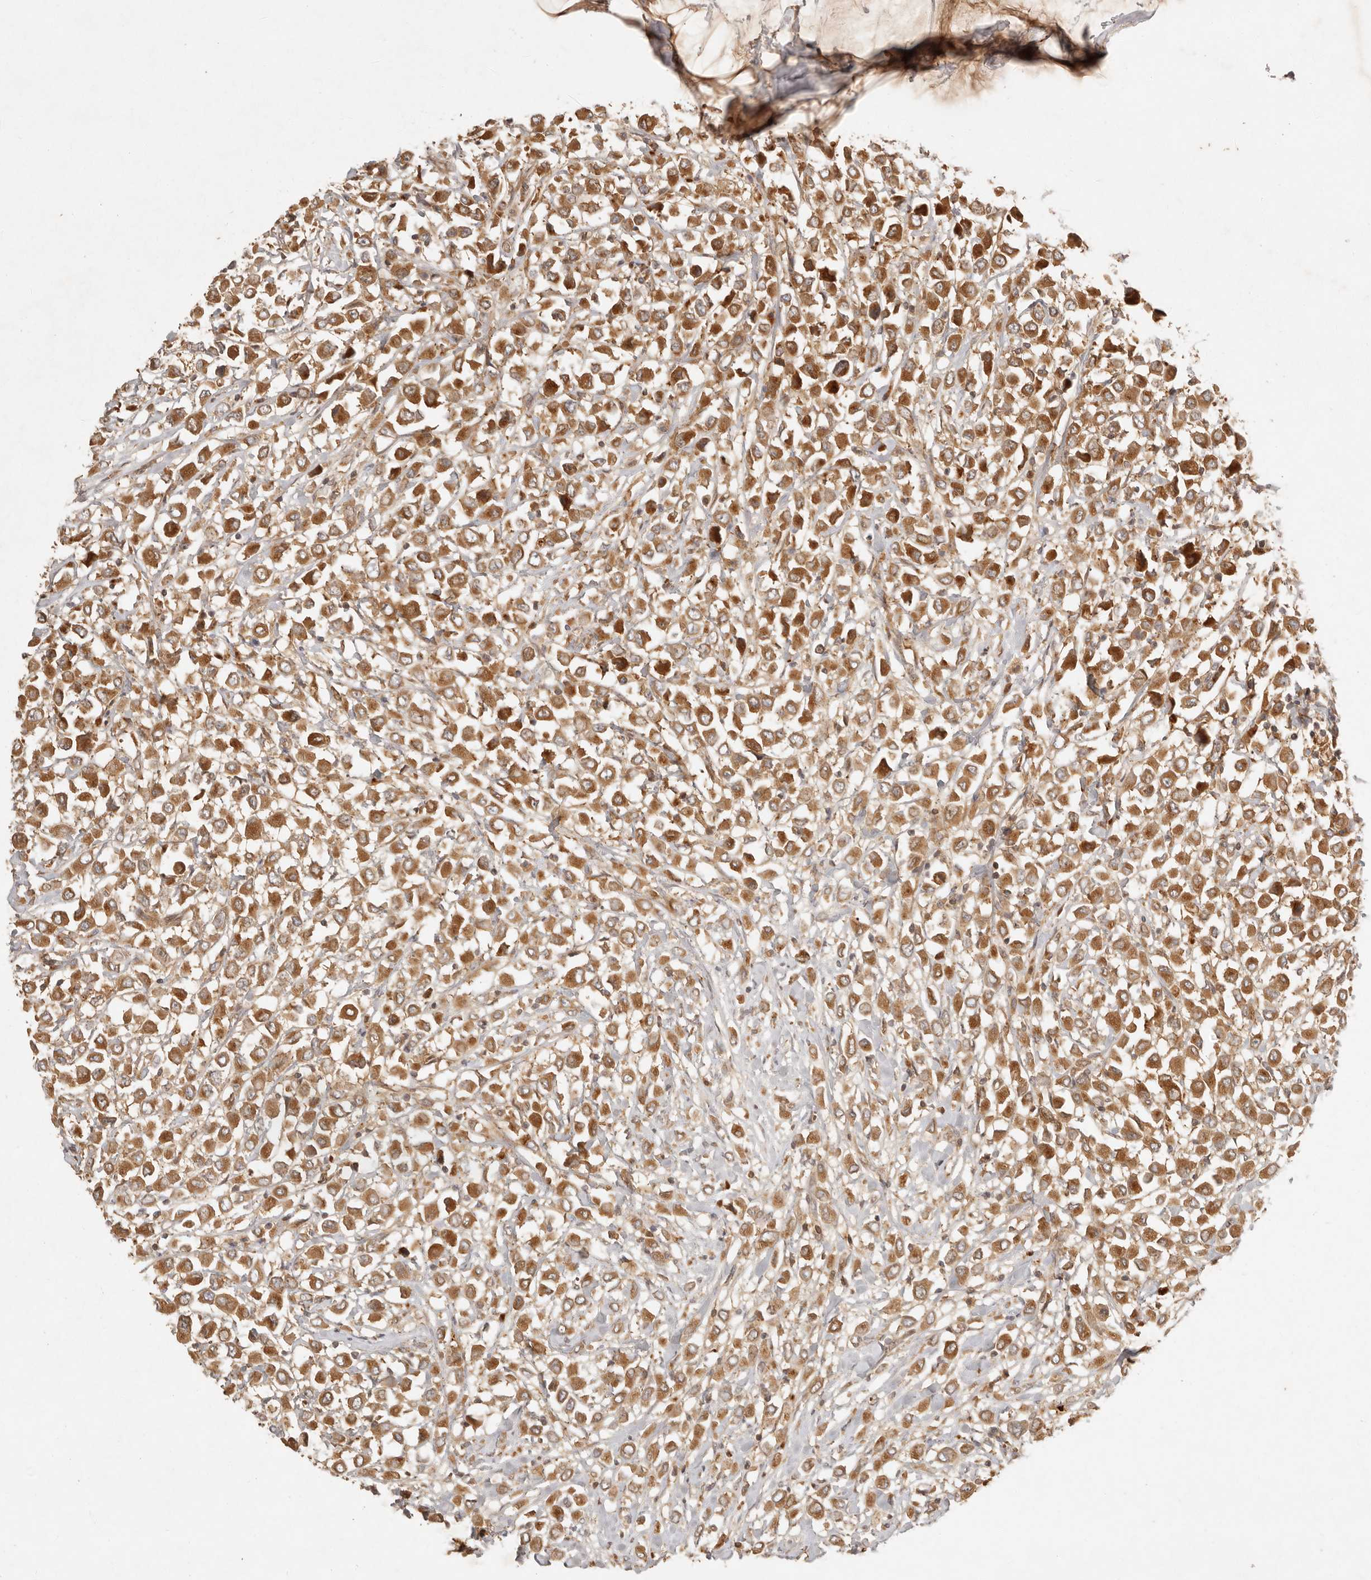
{"staining": {"intensity": "moderate", "quantity": ">75%", "location": "cytoplasmic/membranous"}, "tissue": "breast cancer", "cell_type": "Tumor cells", "image_type": "cancer", "snomed": [{"axis": "morphology", "description": "Duct carcinoma"}, {"axis": "topography", "description": "Breast"}], "caption": "Immunohistochemistry of breast cancer (infiltrating ductal carcinoma) reveals medium levels of moderate cytoplasmic/membranous staining in about >75% of tumor cells.", "gene": "ANKRD61", "patient": {"sex": "female", "age": 61}}